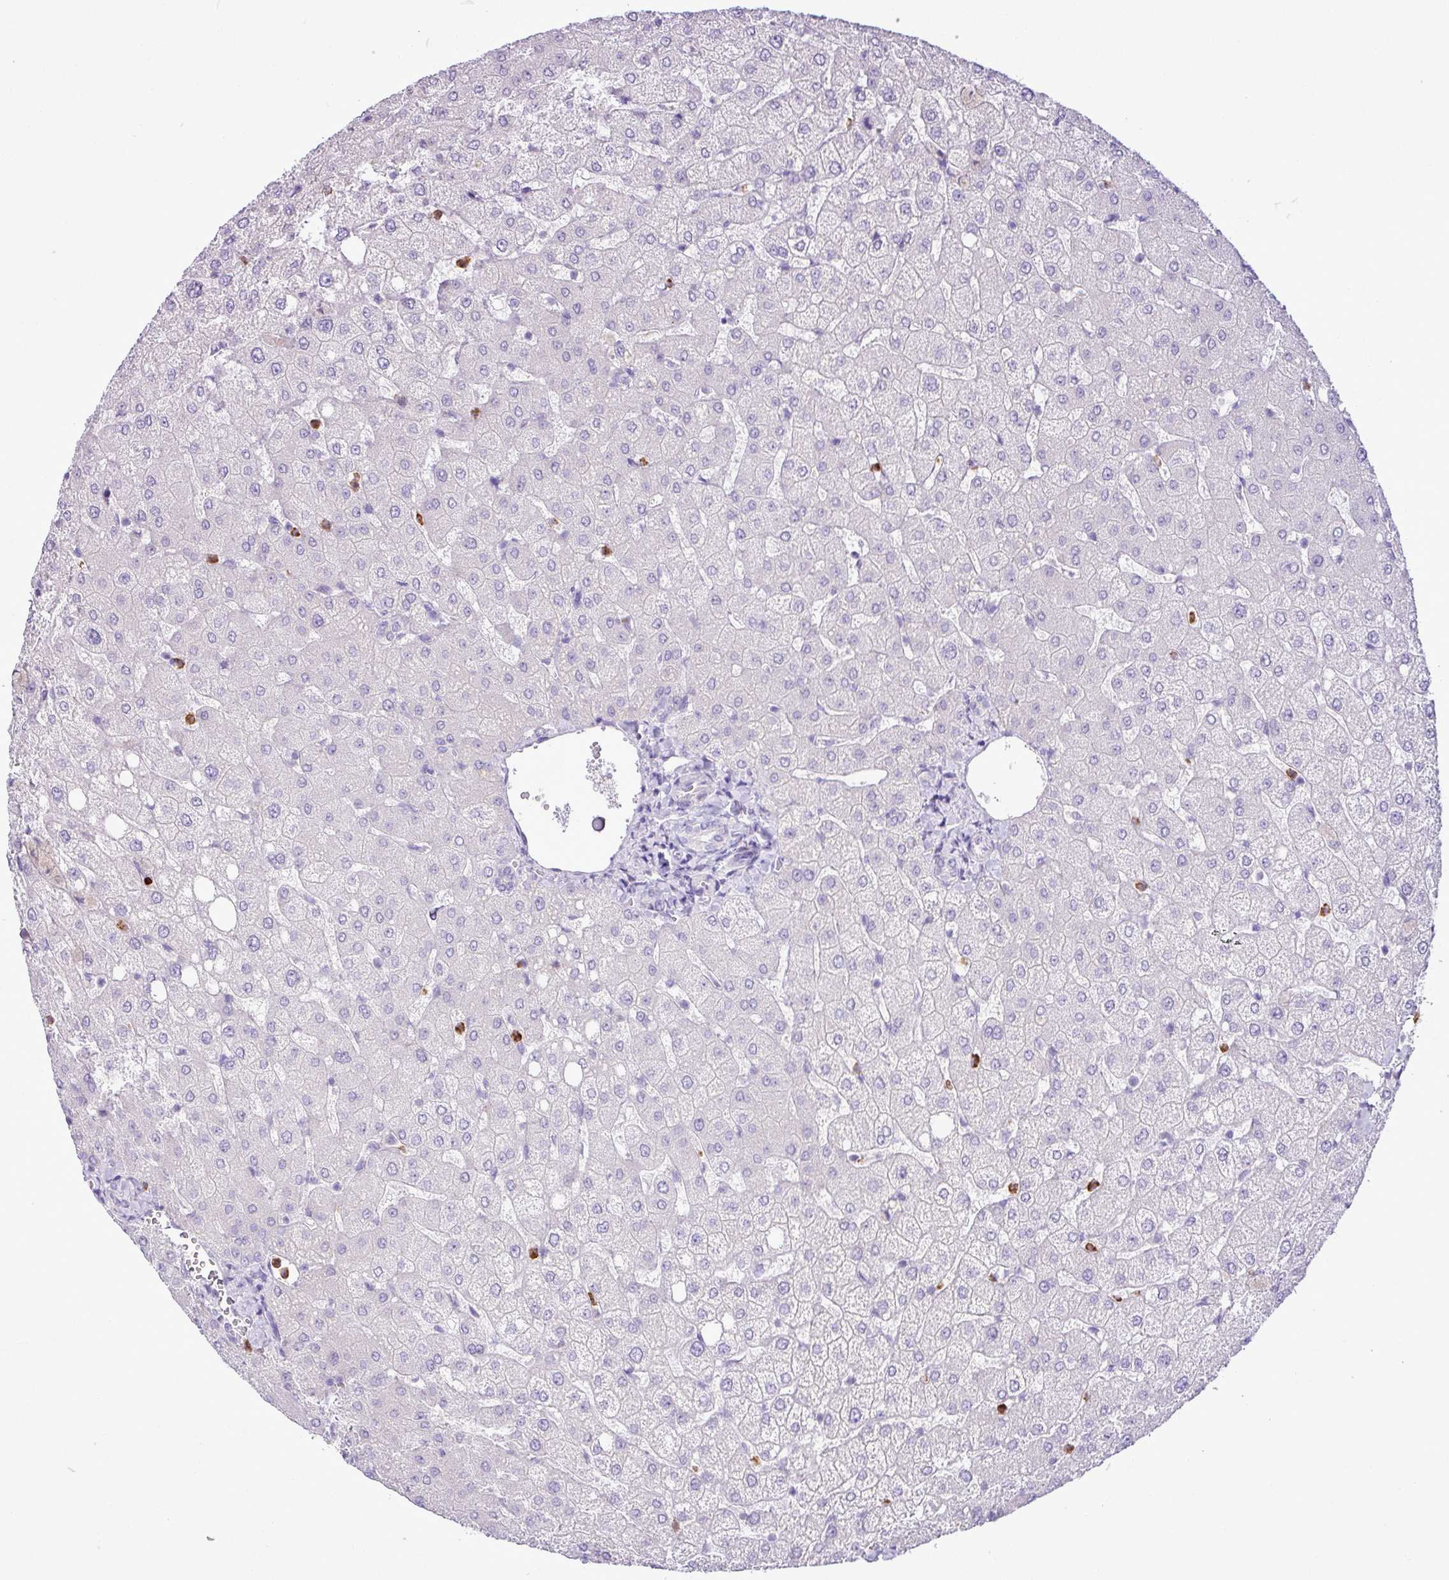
{"staining": {"intensity": "negative", "quantity": "none", "location": "none"}, "tissue": "liver", "cell_type": "Cholangiocytes", "image_type": "normal", "snomed": [{"axis": "morphology", "description": "Normal tissue, NOS"}, {"axis": "topography", "description": "Liver"}], "caption": "There is no significant staining in cholangiocytes of liver. (Immunohistochemistry, brightfield microscopy, high magnification).", "gene": "ZSCAN5A", "patient": {"sex": "female", "age": 54}}